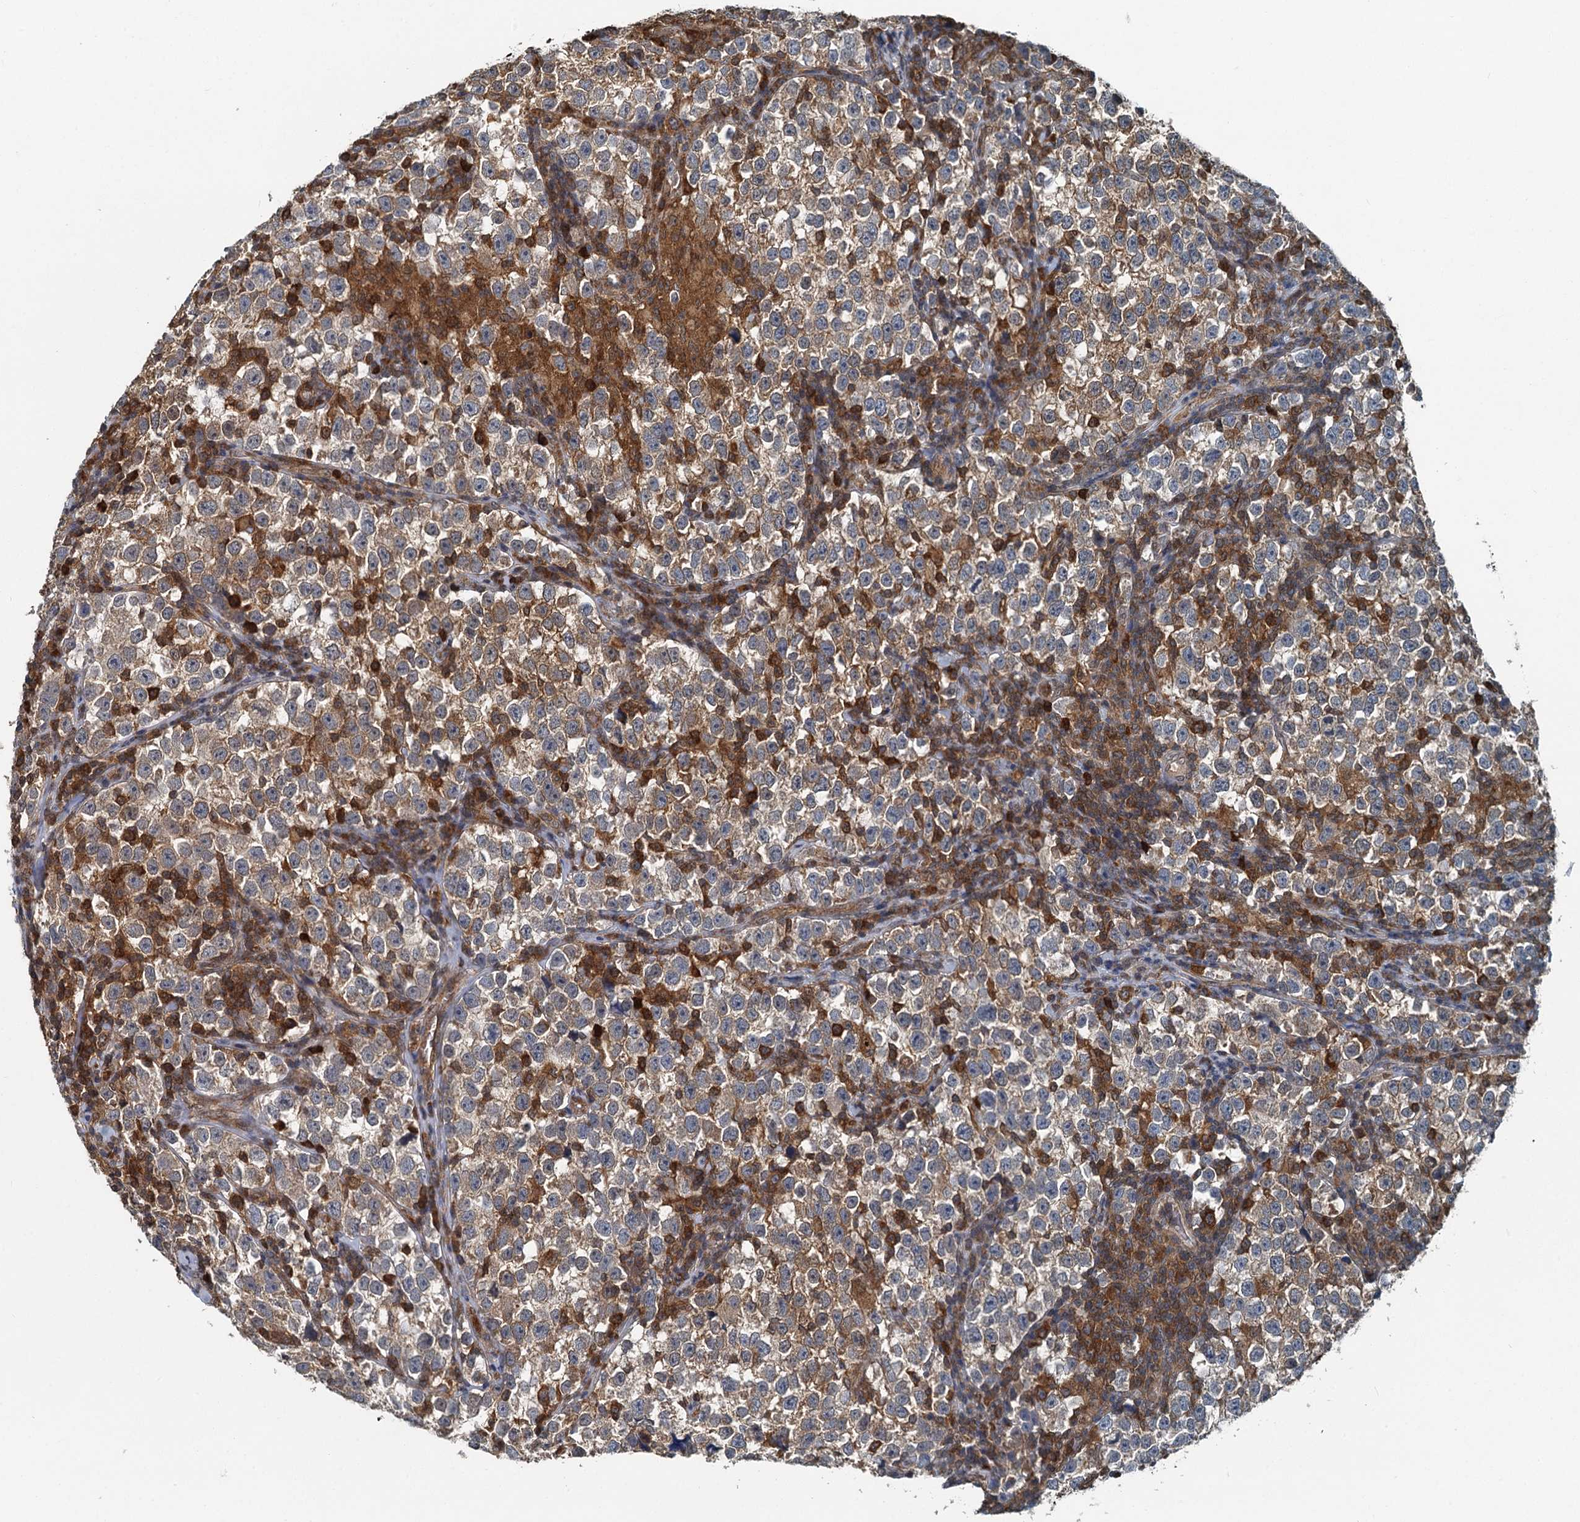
{"staining": {"intensity": "moderate", "quantity": "25%-75%", "location": "cytoplasmic/membranous"}, "tissue": "testis cancer", "cell_type": "Tumor cells", "image_type": "cancer", "snomed": [{"axis": "morphology", "description": "Normal tissue, NOS"}, {"axis": "morphology", "description": "Seminoma, NOS"}, {"axis": "topography", "description": "Testis"}], "caption": "A medium amount of moderate cytoplasmic/membranous expression is present in approximately 25%-75% of tumor cells in testis seminoma tissue. (DAB IHC with brightfield microscopy, high magnification).", "gene": "GPI", "patient": {"sex": "male", "age": 43}}